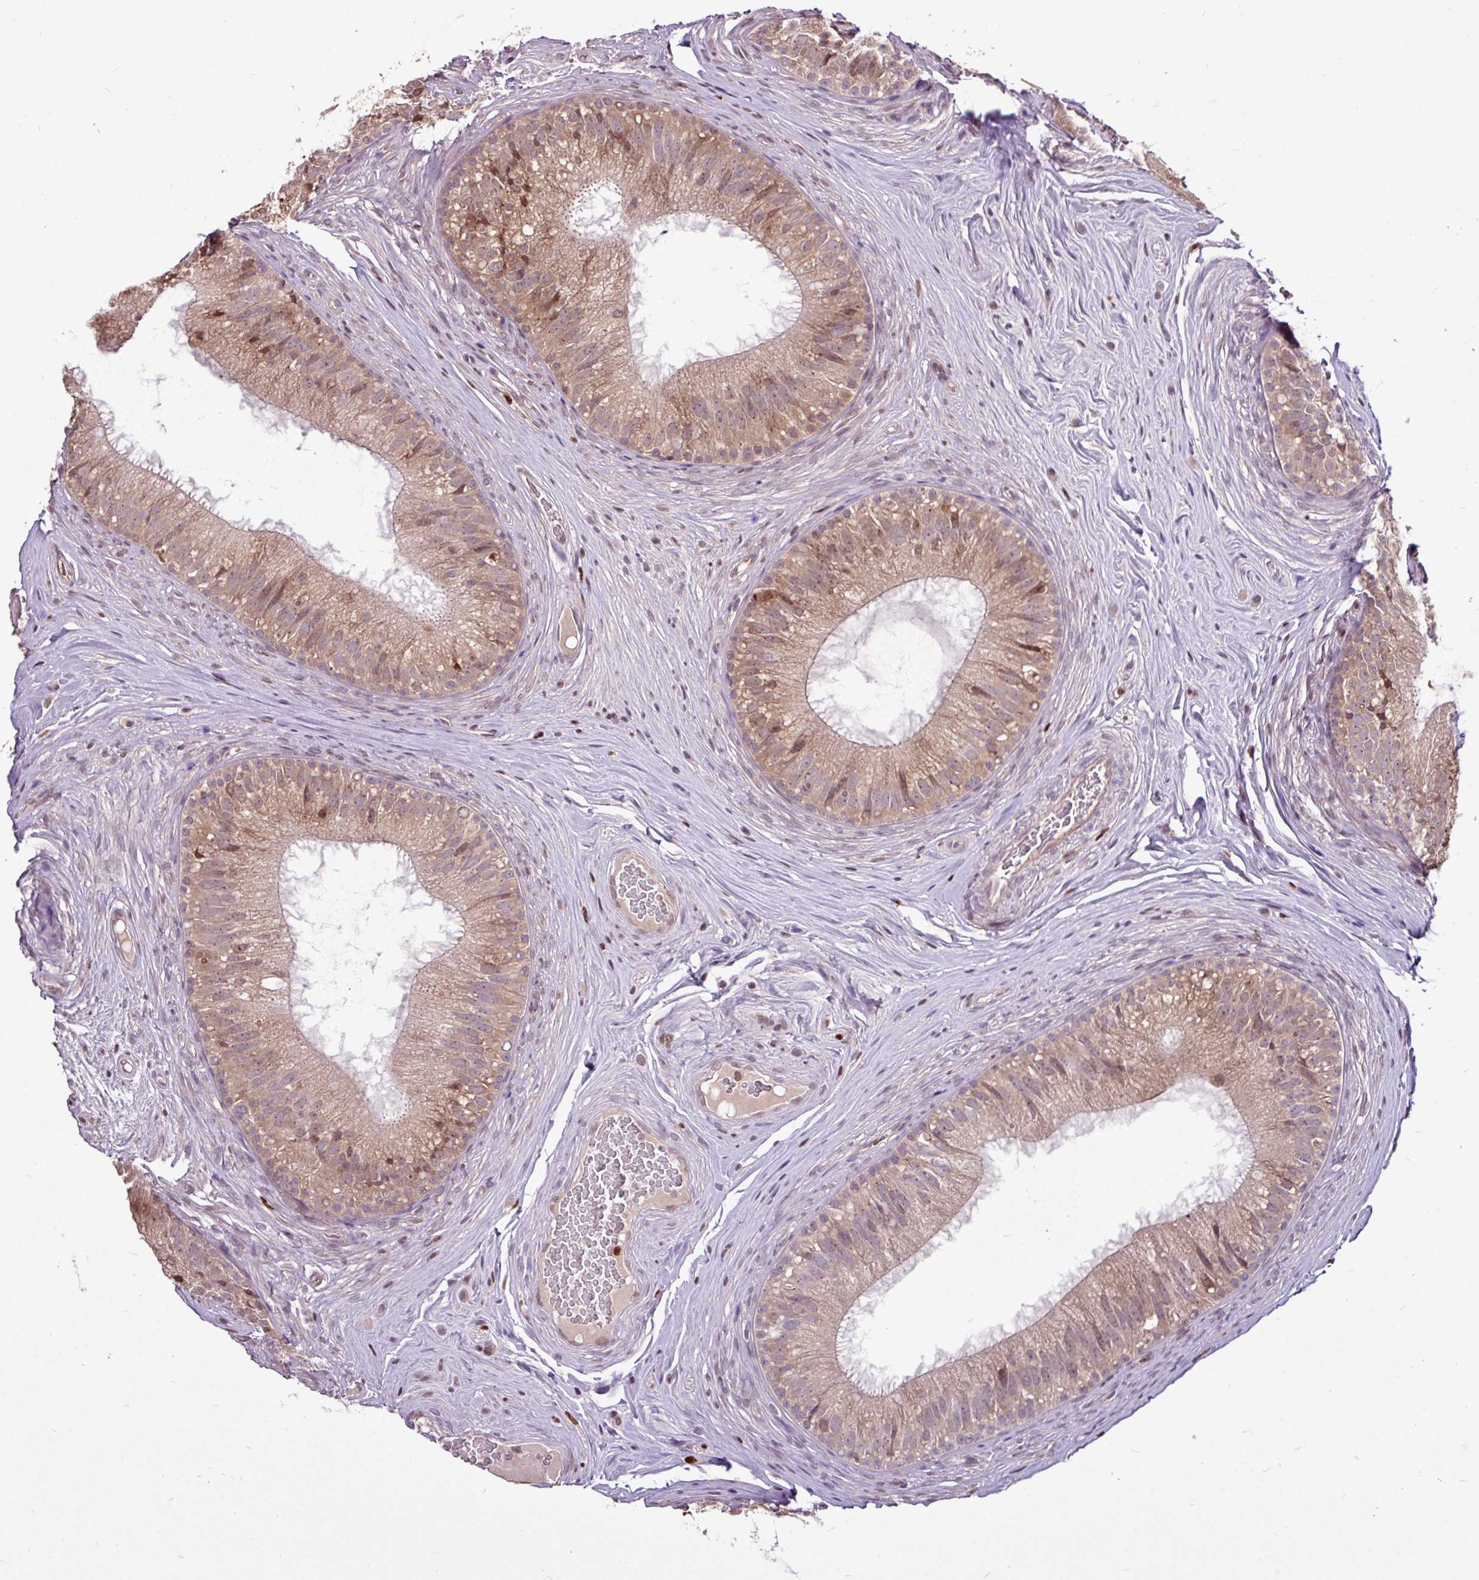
{"staining": {"intensity": "moderate", "quantity": ">75%", "location": "cytoplasmic/membranous"}, "tissue": "epididymis", "cell_type": "Glandular cells", "image_type": "normal", "snomed": [{"axis": "morphology", "description": "Normal tissue, NOS"}, {"axis": "topography", "description": "Epididymis"}], "caption": "Immunohistochemistry (IHC) staining of benign epididymis, which displays medium levels of moderate cytoplasmic/membranous positivity in approximately >75% of glandular cells indicating moderate cytoplasmic/membranous protein positivity. The staining was performed using DAB (brown) for protein detection and nuclei were counterstained in hematoxylin (blue).", "gene": "SKIC2", "patient": {"sex": "male", "age": 34}}